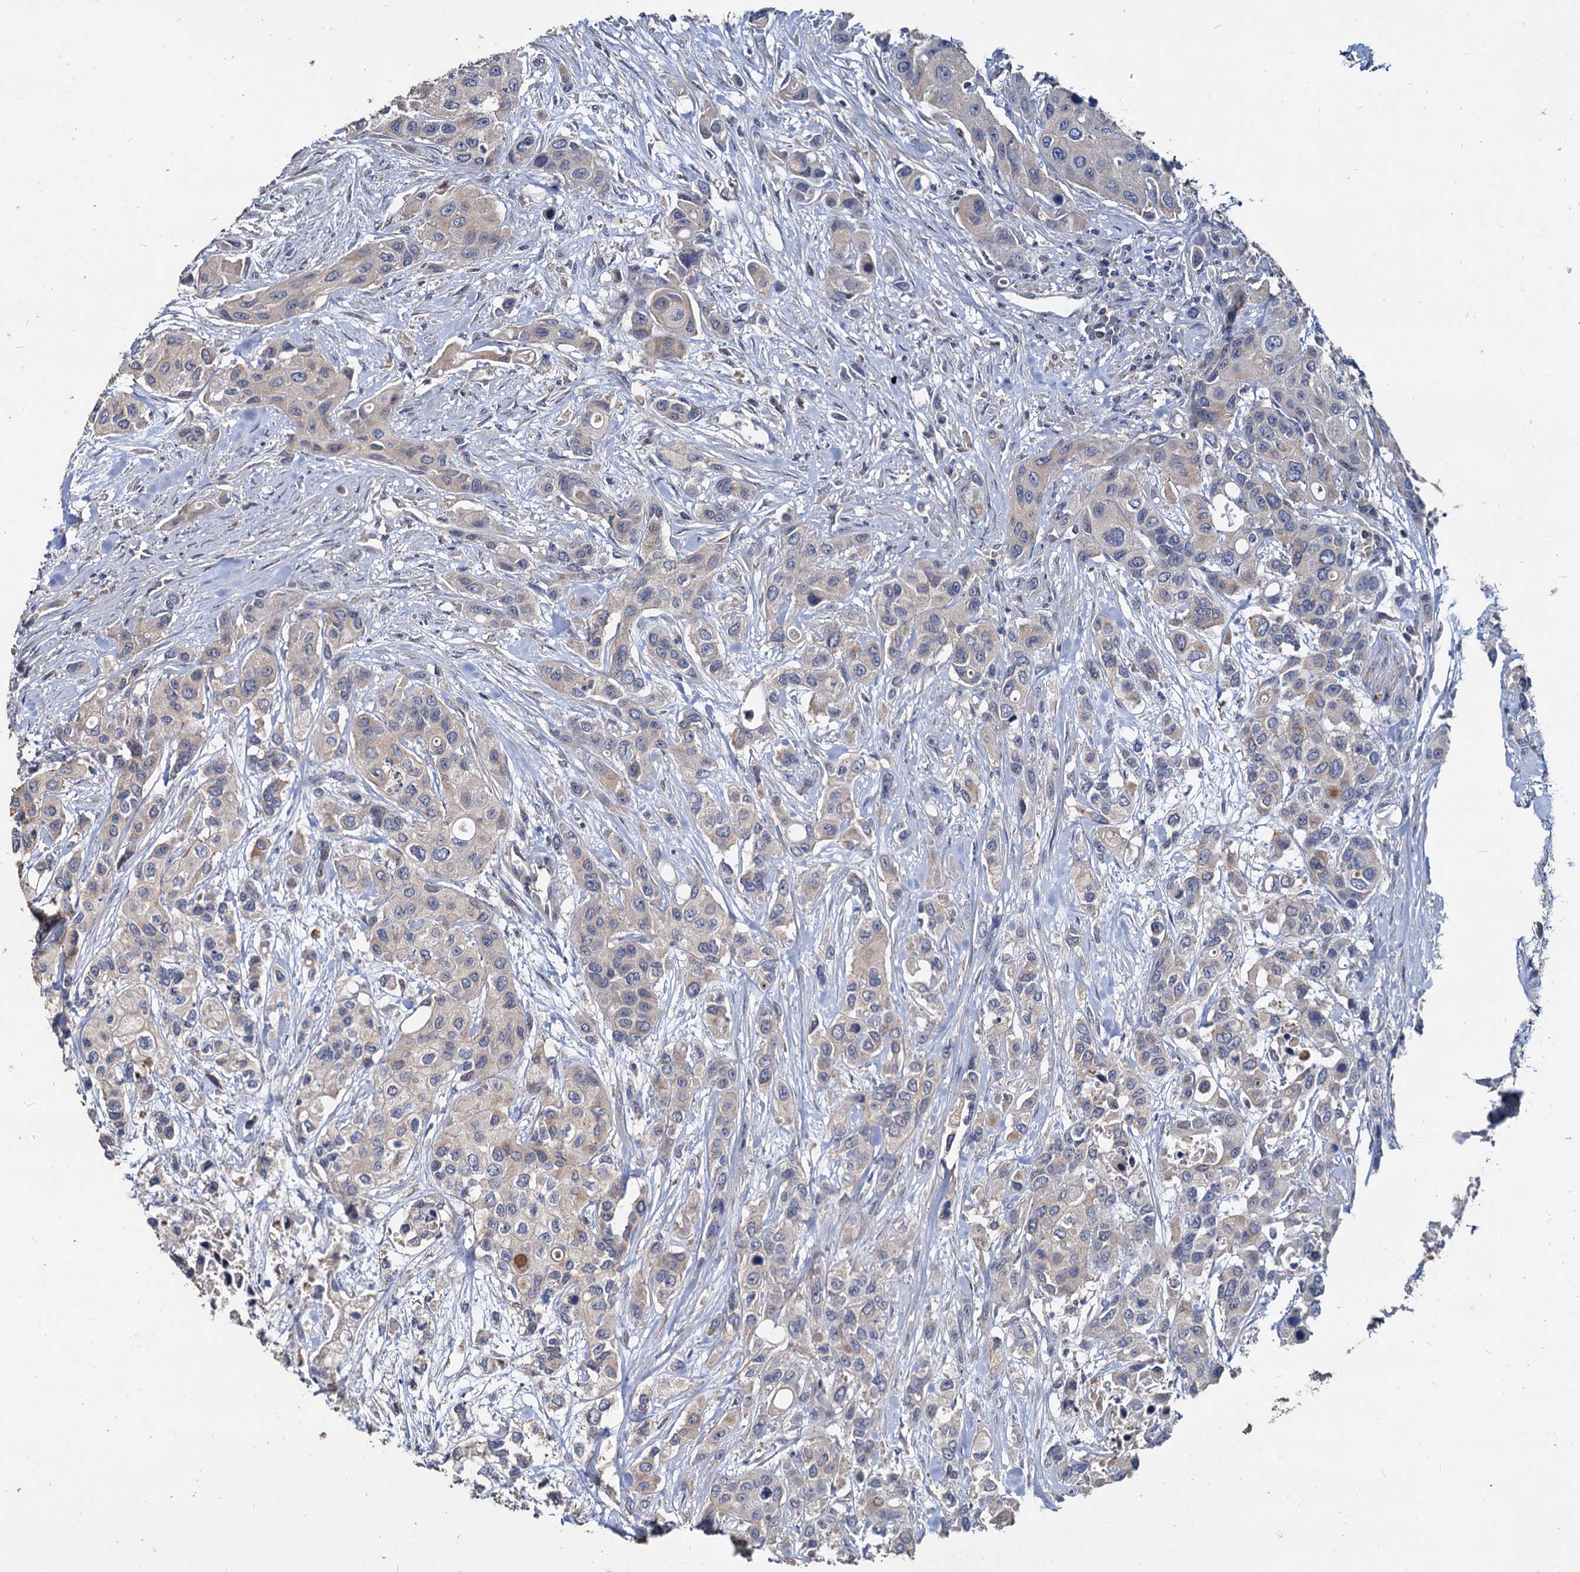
{"staining": {"intensity": "weak", "quantity": "<25%", "location": "cytoplasmic/membranous"}, "tissue": "urothelial cancer", "cell_type": "Tumor cells", "image_type": "cancer", "snomed": [{"axis": "morphology", "description": "Normal tissue, NOS"}, {"axis": "morphology", "description": "Urothelial carcinoma, High grade"}, {"axis": "topography", "description": "Vascular tissue"}, {"axis": "topography", "description": "Urinary bladder"}], "caption": "Human high-grade urothelial carcinoma stained for a protein using immunohistochemistry shows no positivity in tumor cells.", "gene": "DEPDC4", "patient": {"sex": "female", "age": 56}}